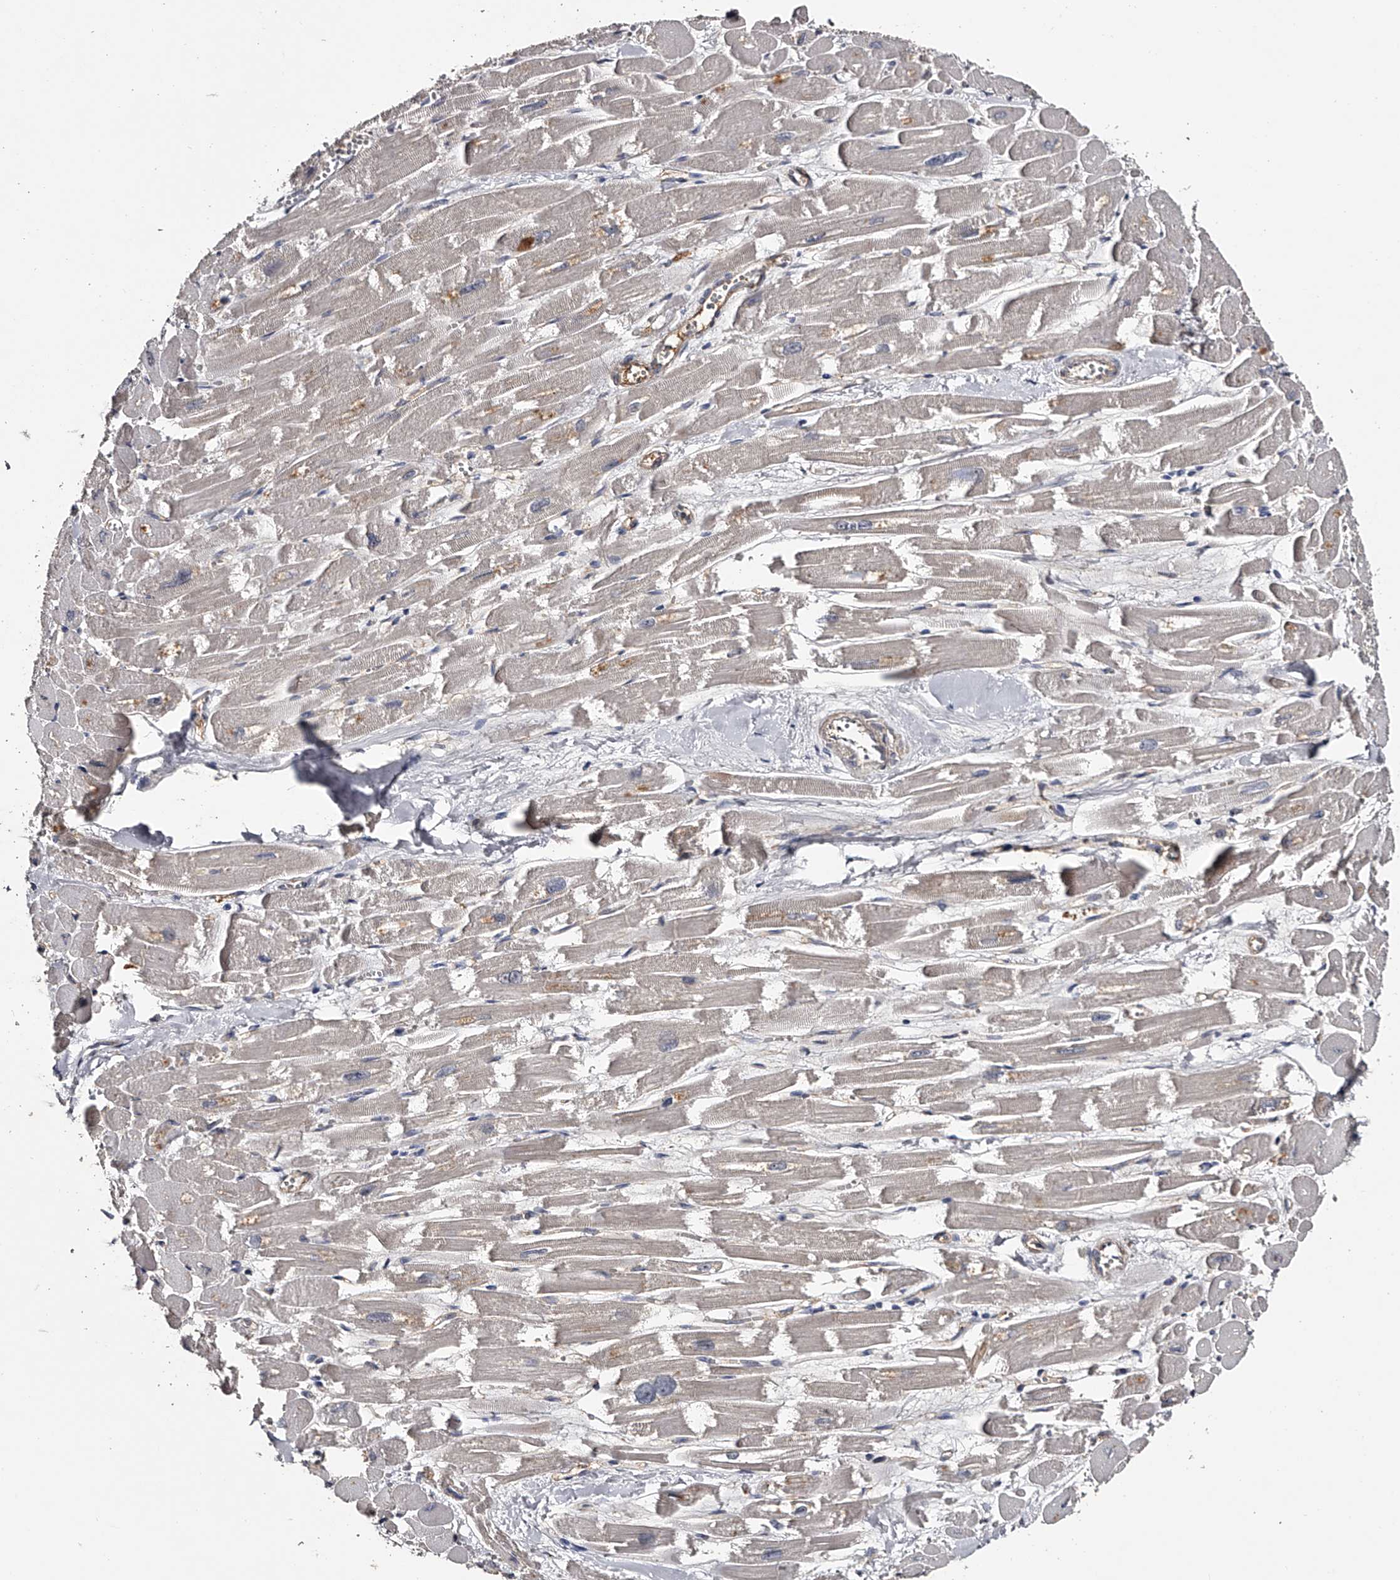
{"staining": {"intensity": "negative", "quantity": "none", "location": "none"}, "tissue": "heart muscle", "cell_type": "Cardiomyocytes", "image_type": "normal", "snomed": [{"axis": "morphology", "description": "Normal tissue, NOS"}, {"axis": "topography", "description": "Heart"}], "caption": "Heart muscle stained for a protein using immunohistochemistry displays no positivity cardiomyocytes.", "gene": "MDN1", "patient": {"sex": "male", "age": 54}}